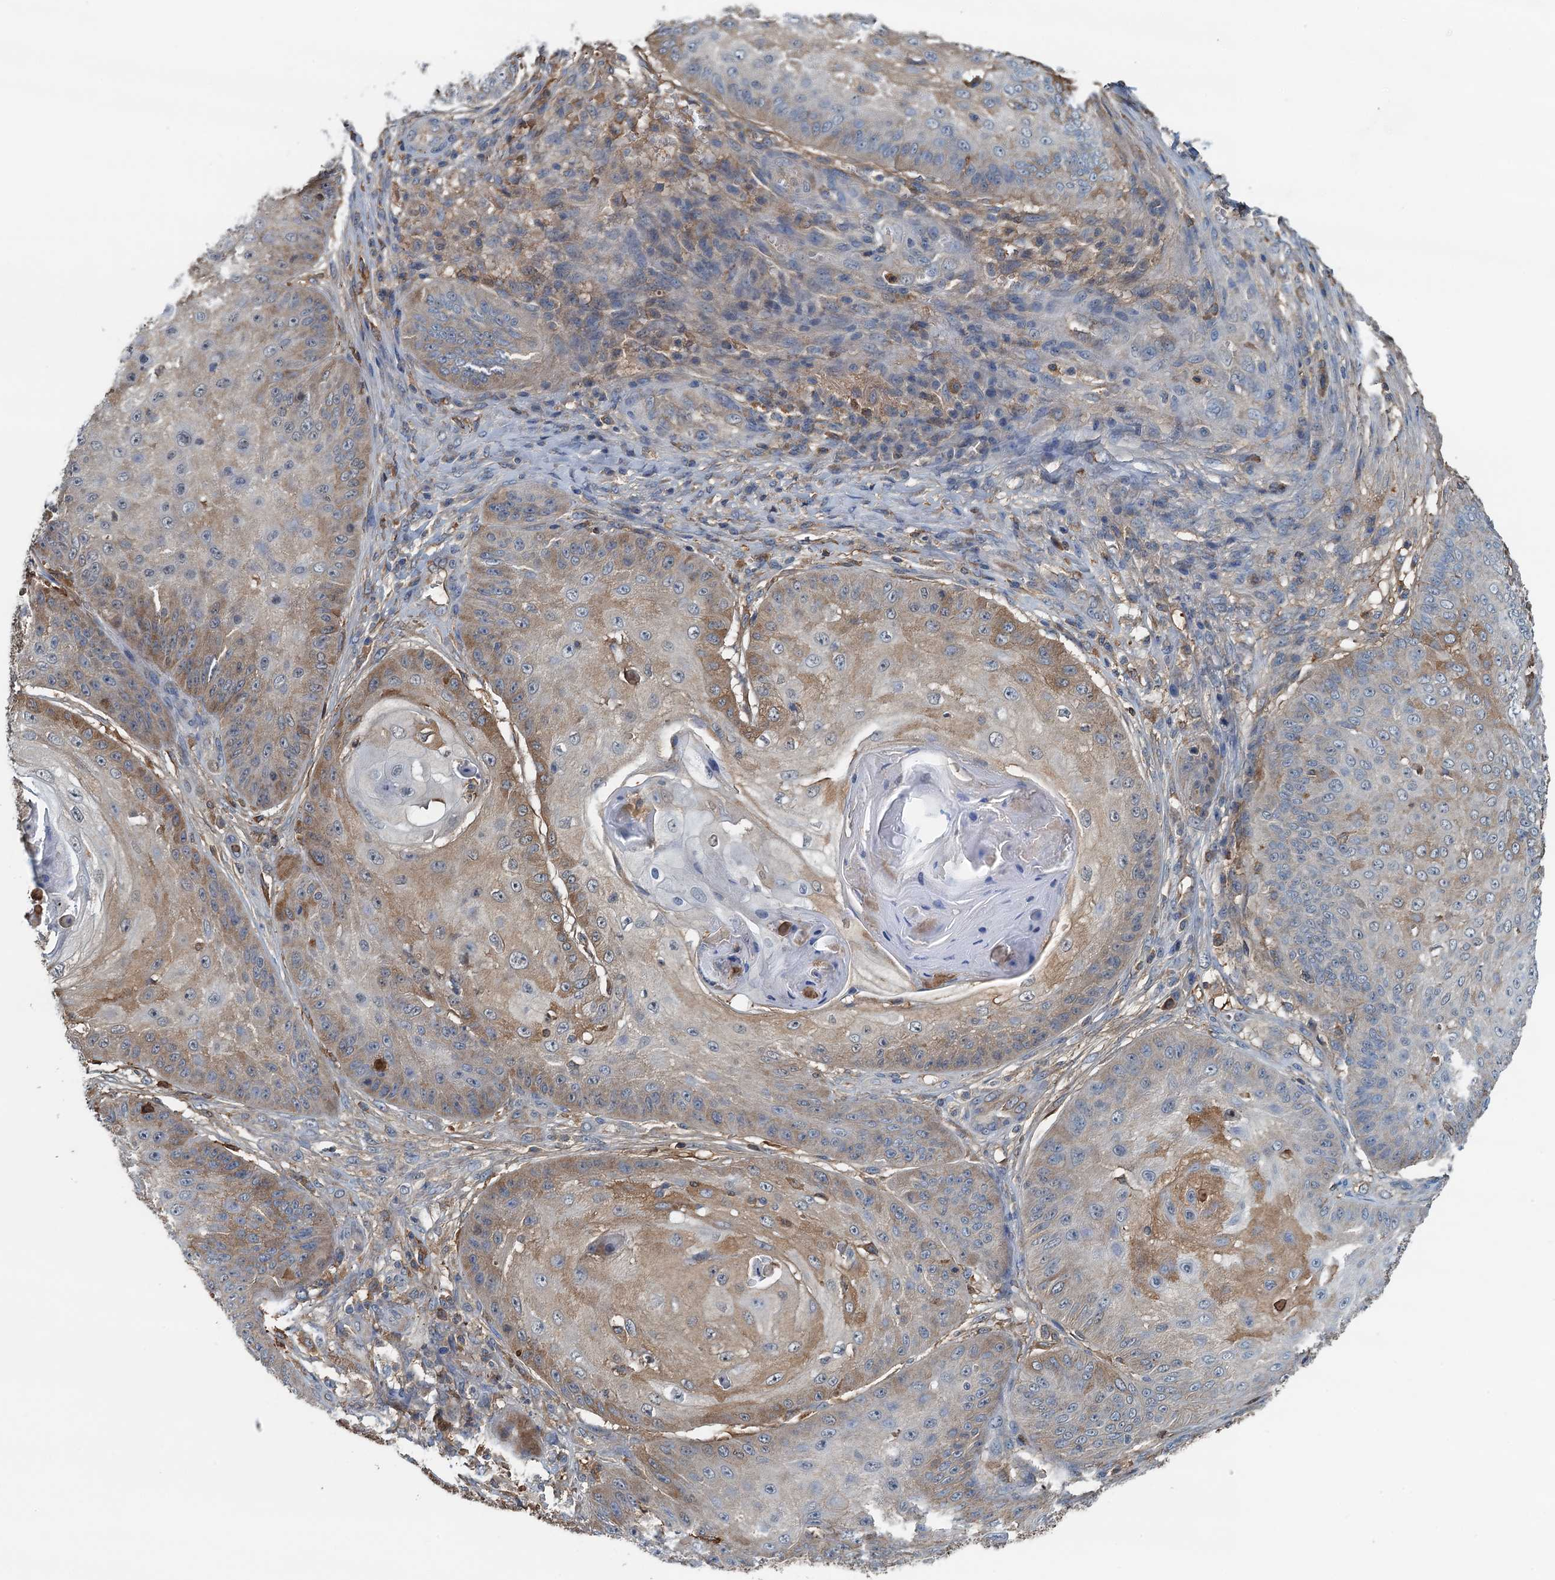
{"staining": {"intensity": "moderate", "quantity": "<25%", "location": "cytoplasmic/membranous"}, "tissue": "skin cancer", "cell_type": "Tumor cells", "image_type": "cancer", "snomed": [{"axis": "morphology", "description": "Squamous cell carcinoma, NOS"}, {"axis": "topography", "description": "Skin"}], "caption": "Immunohistochemistry (DAB (3,3'-diaminobenzidine)) staining of squamous cell carcinoma (skin) demonstrates moderate cytoplasmic/membranous protein positivity in approximately <25% of tumor cells. Nuclei are stained in blue.", "gene": "LSM14B", "patient": {"sex": "male", "age": 70}}